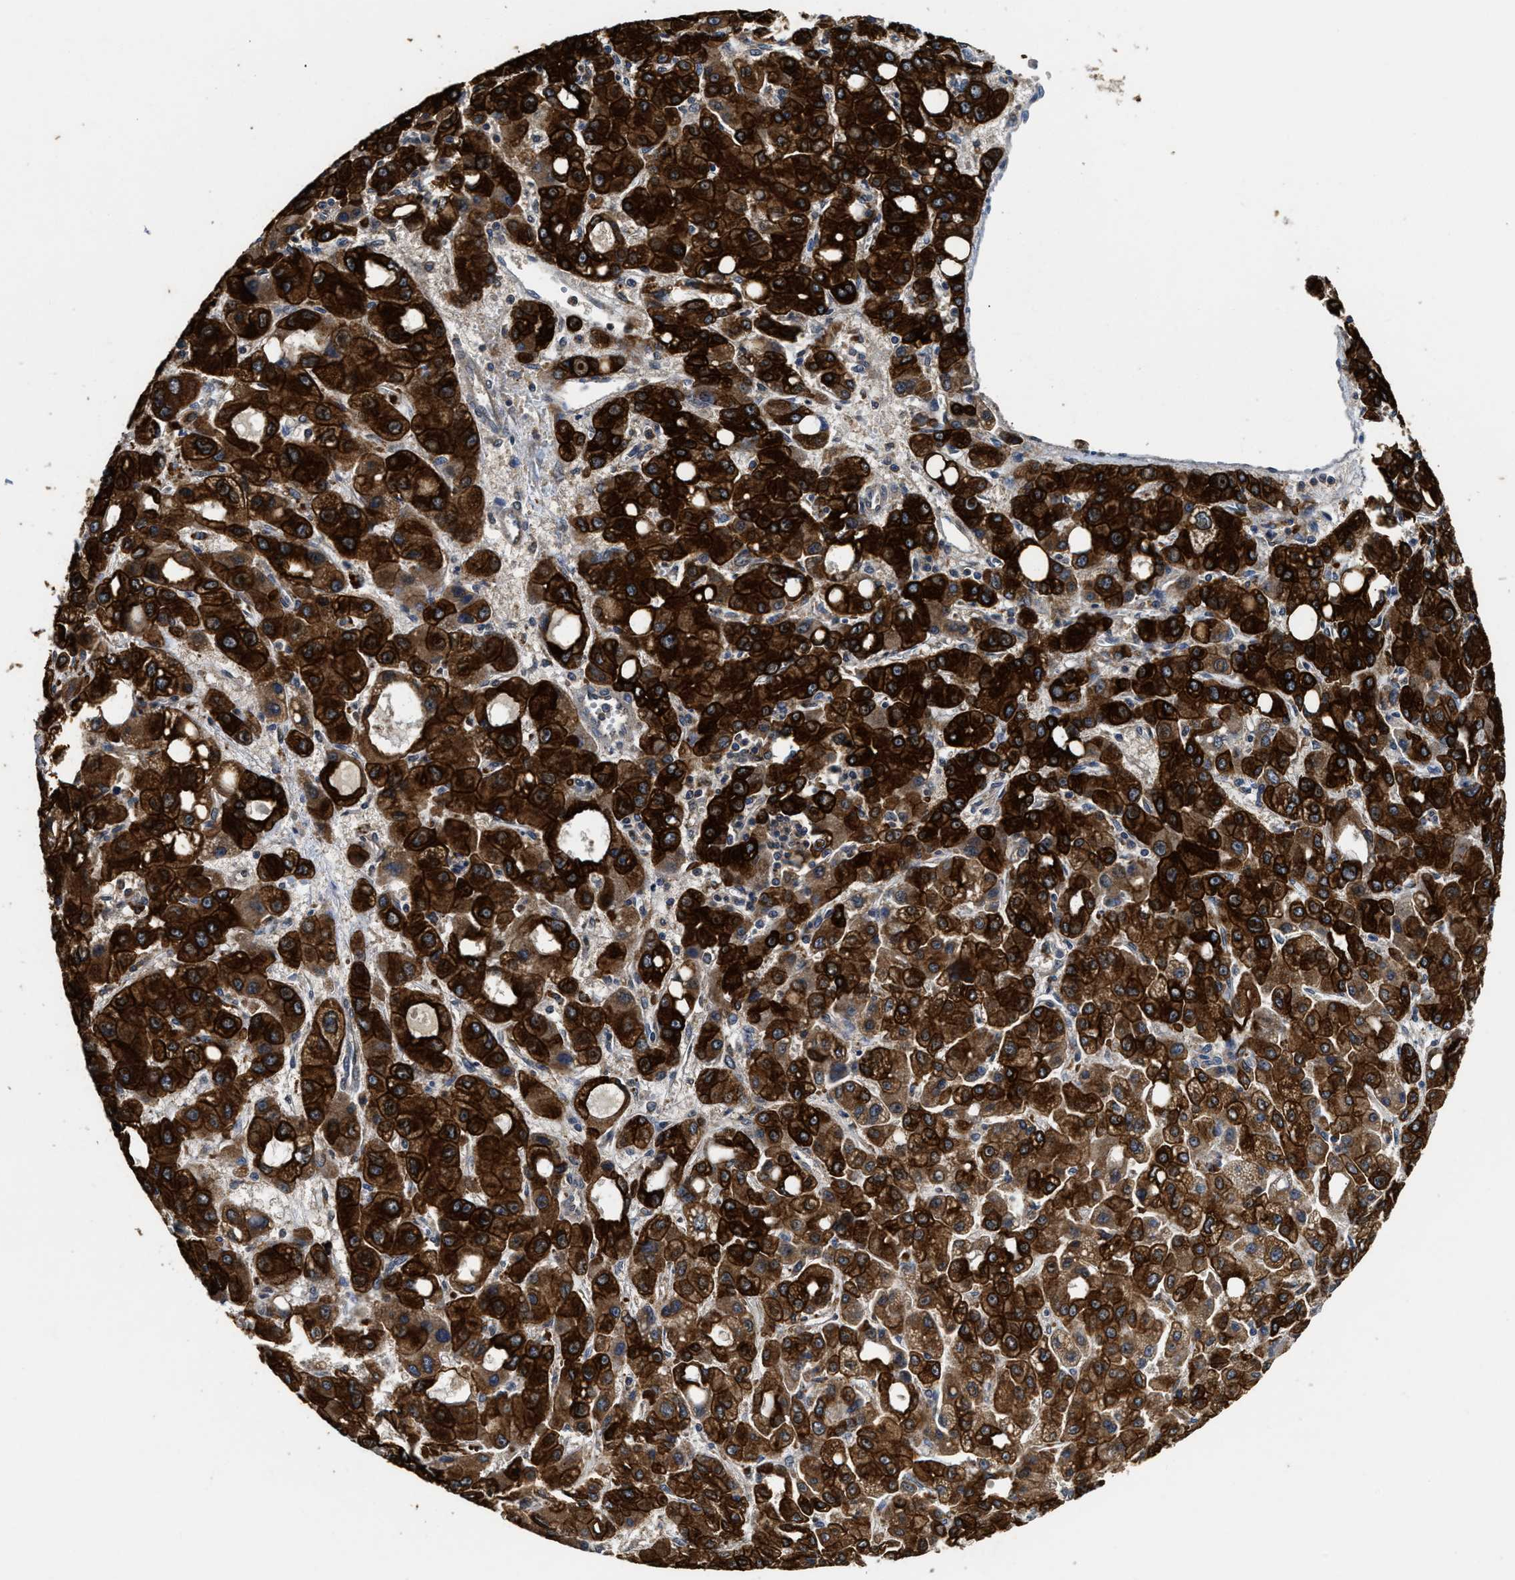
{"staining": {"intensity": "strong", "quantity": ">75%", "location": "cytoplasmic/membranous"}, "tissue": "liver cancer", "cell_type": "Tumor cells", "image_type": "cancer", "snomed": [{"axis": "morphology", "description": "Carcinoma, Hepatocellular, NOS"}, {"axis": "topography", "description": "Liver"}], "caption": "Immunohistochemical staining of hepatocellular carcinoma (liver) reveals strong cytoplasmic/membranous protein positivity in approximately >75% of tumor cells. (brown staining indicates protein expression, while blue staining denotes nuclei).", "gene": "CTNNA1", "patient": {"sex": "male", "age": 55}}